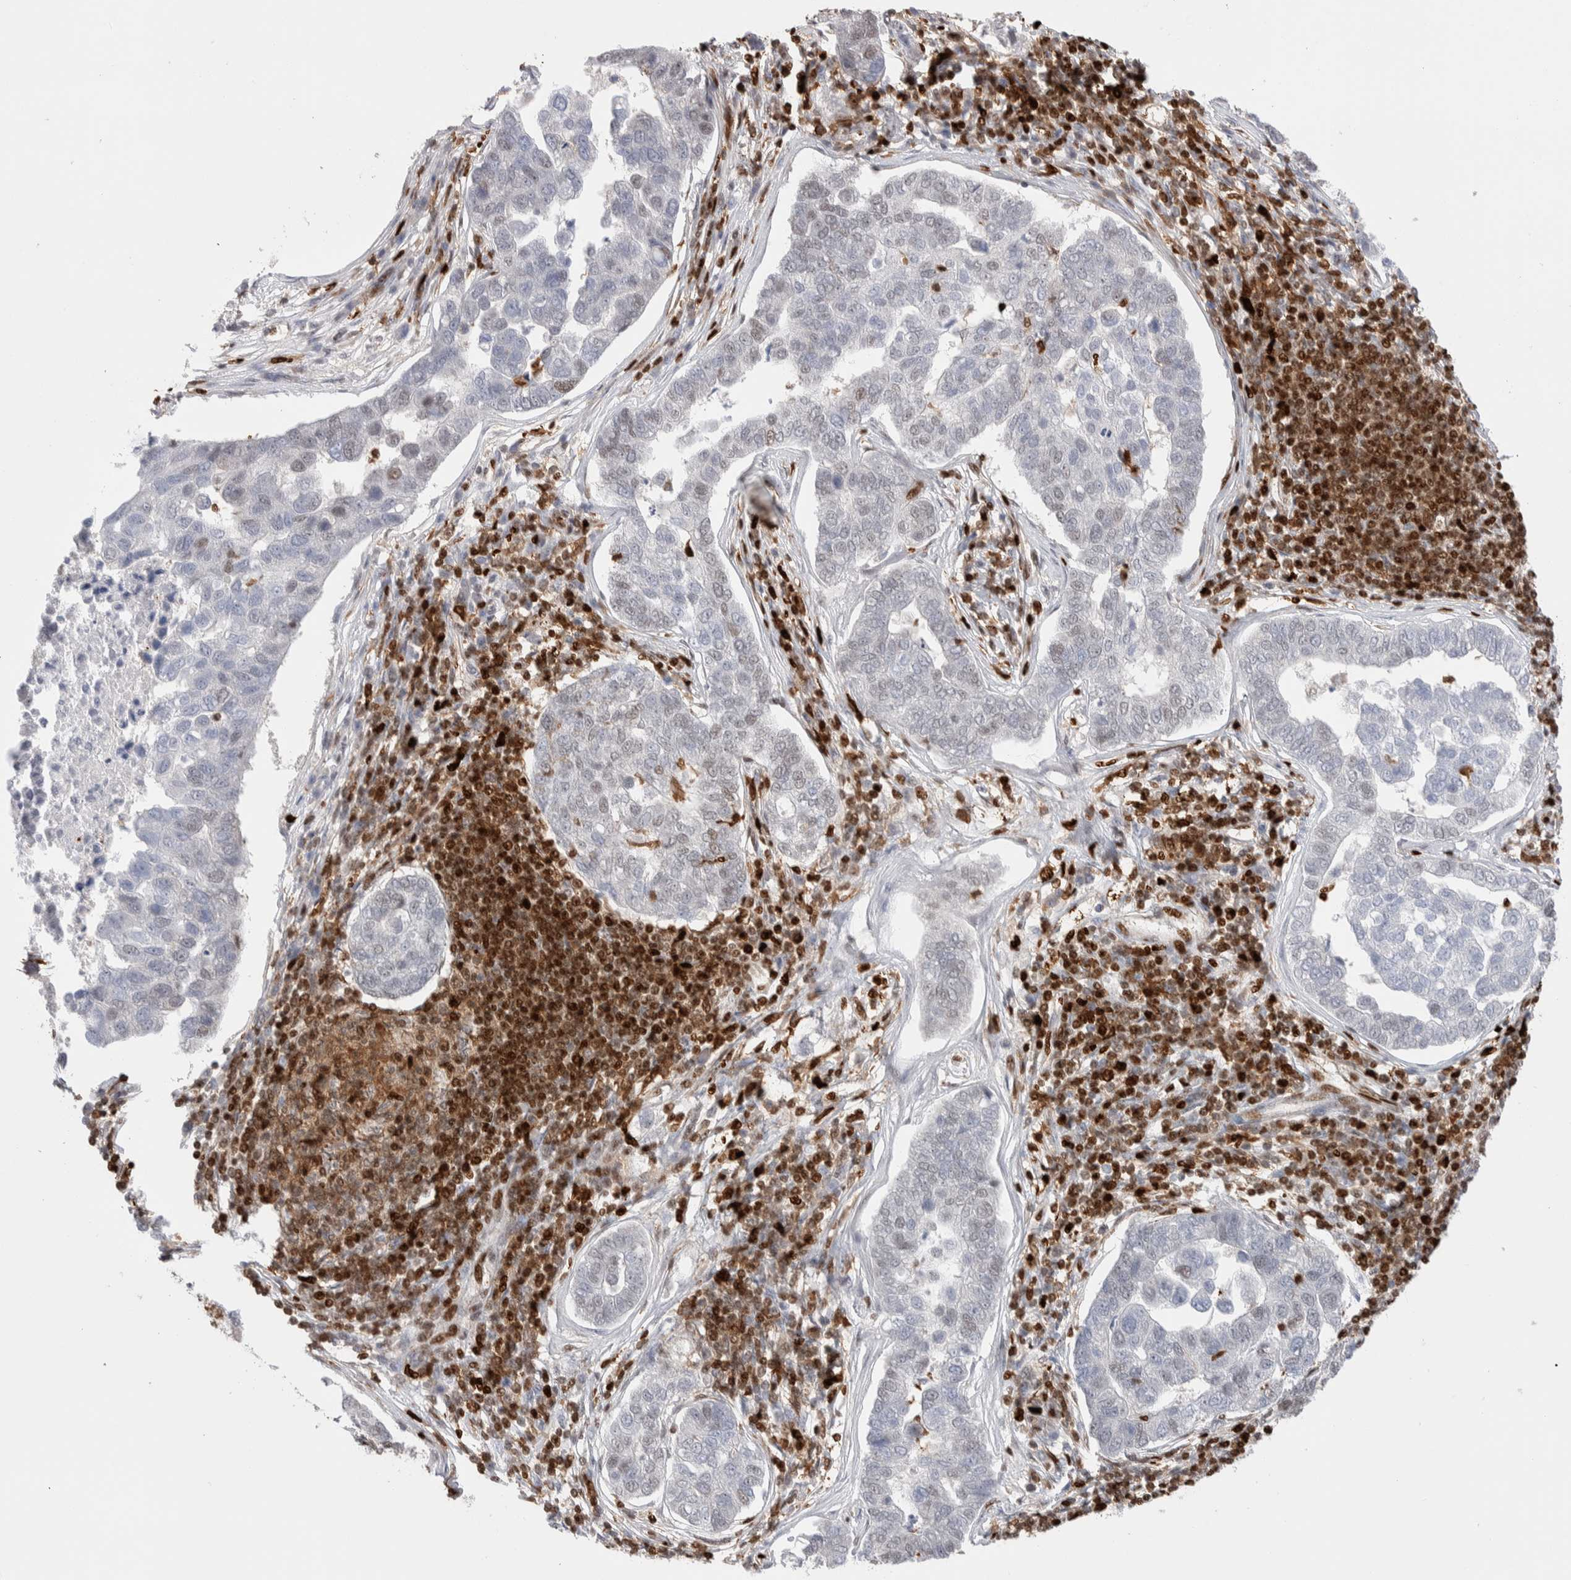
{"staining": {"intensity": "negative", "quantity": "none", "location": "none"}, "tissue": "pancreatic cancer", "cell_type": "Tumor cells", "image_type": "cancer", "snomed": [{"axis": "morphology", "description": "Adenocarcinoma, NOS"}, {"axis": "topography", "description": "Pancreas"}], "caption": "DAB immunohistochemical staining of human pancreatic cancer demonstrates no significant staining in tumor cells.", "gene": "RNASEK-C17orf49", "patient": {"sex": "female", "age": 61}}